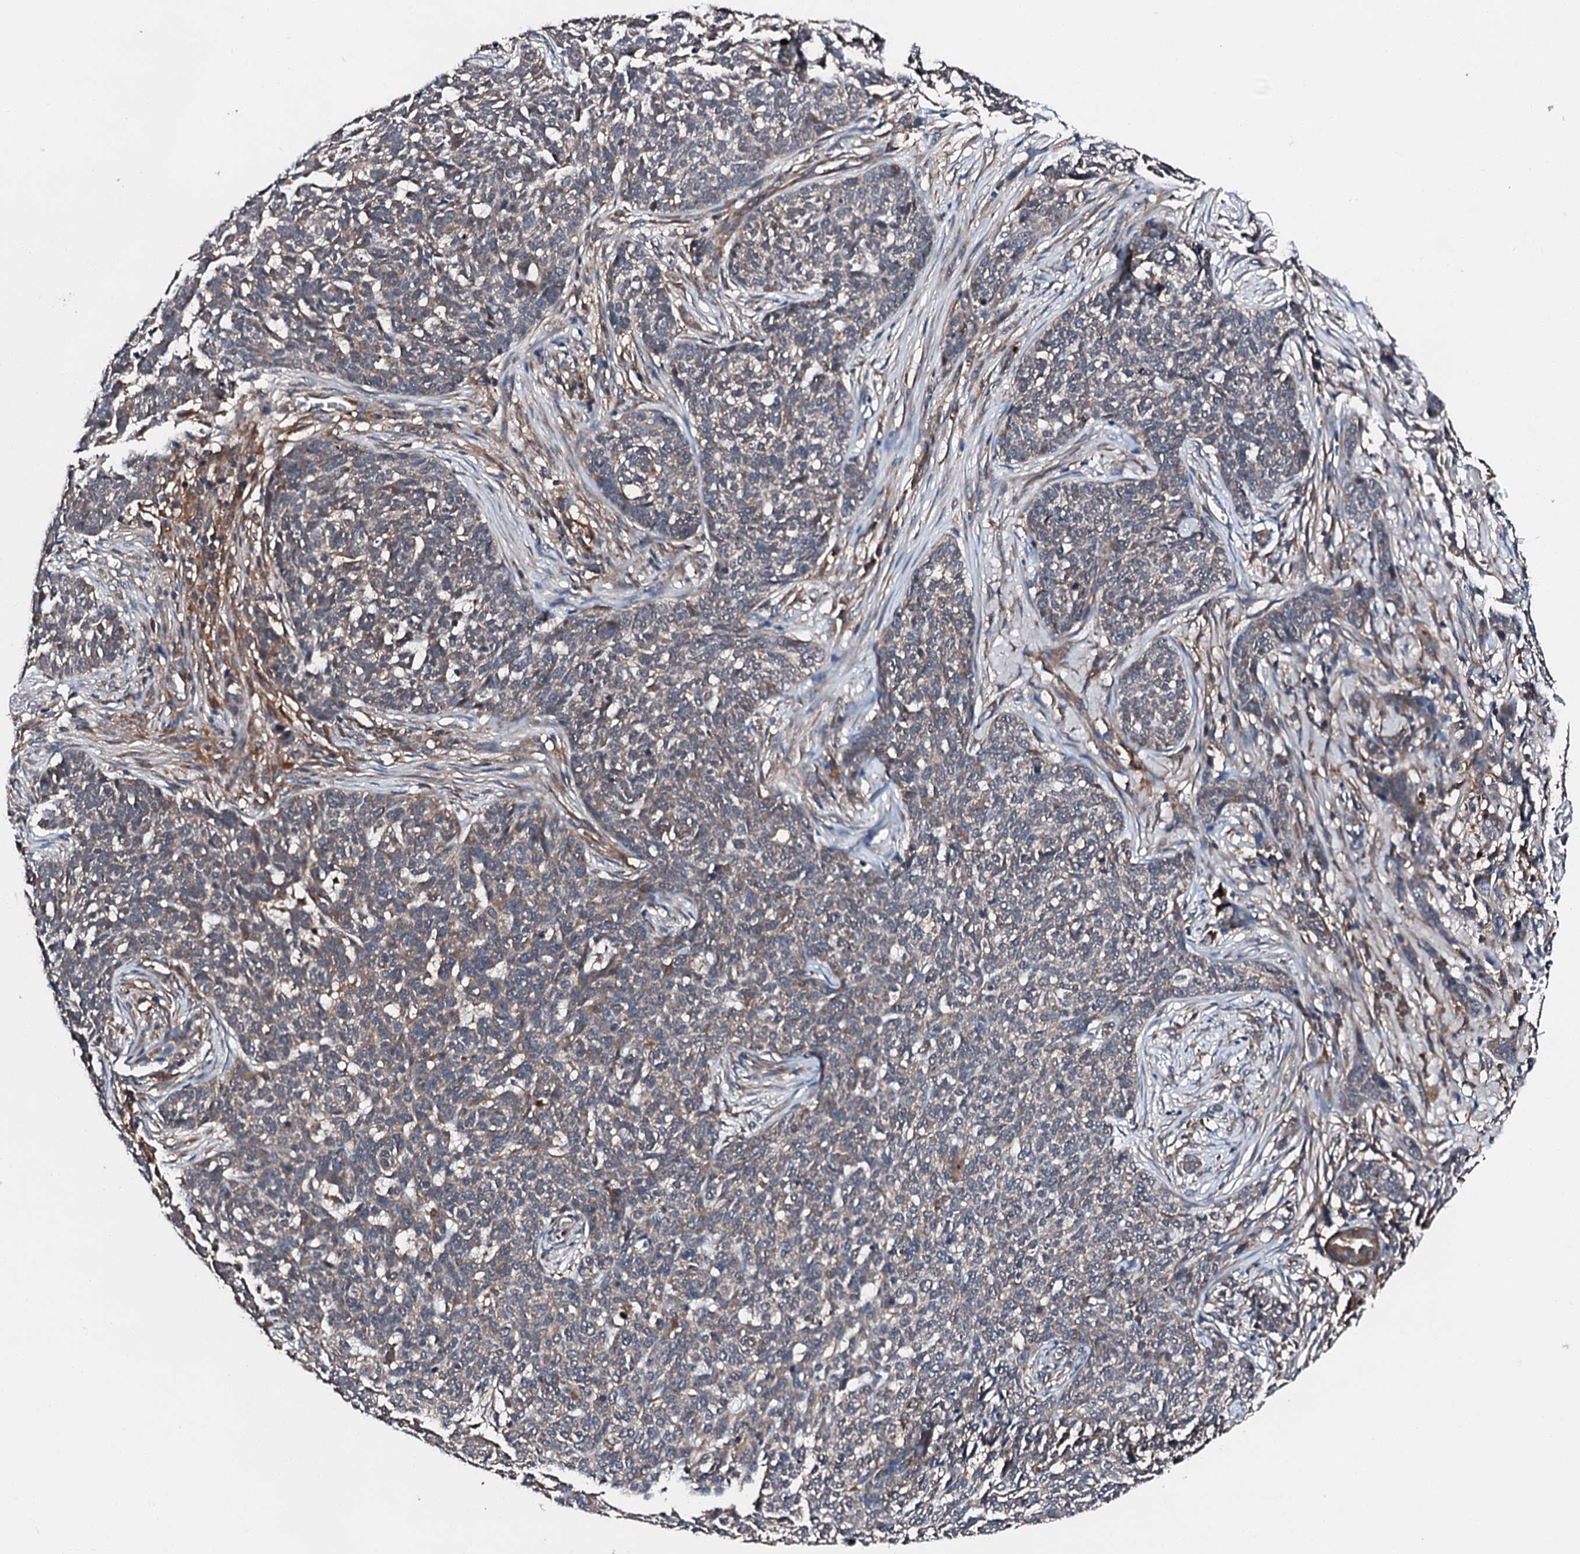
{"staining": {"intensity": "weak", "quantity": "25%-75%", "location": "cytoplasmic/membranous"}, "tissue": "skin cancer", "cell_type": "Tumor cells", "image_type": "cancer", "snomed": [{"axis": "morphology", "description": "Basal cell carcinoma"}, {"axis": "topography", "description": "Skin"}], "caption": "Protein staining displays weak cytoplasmic/membranous positivity in approximately 25%-75% of tumor cells in skin cancer.", "gene": "FGD4", "patient": {"sex": "male", "age": 85}}